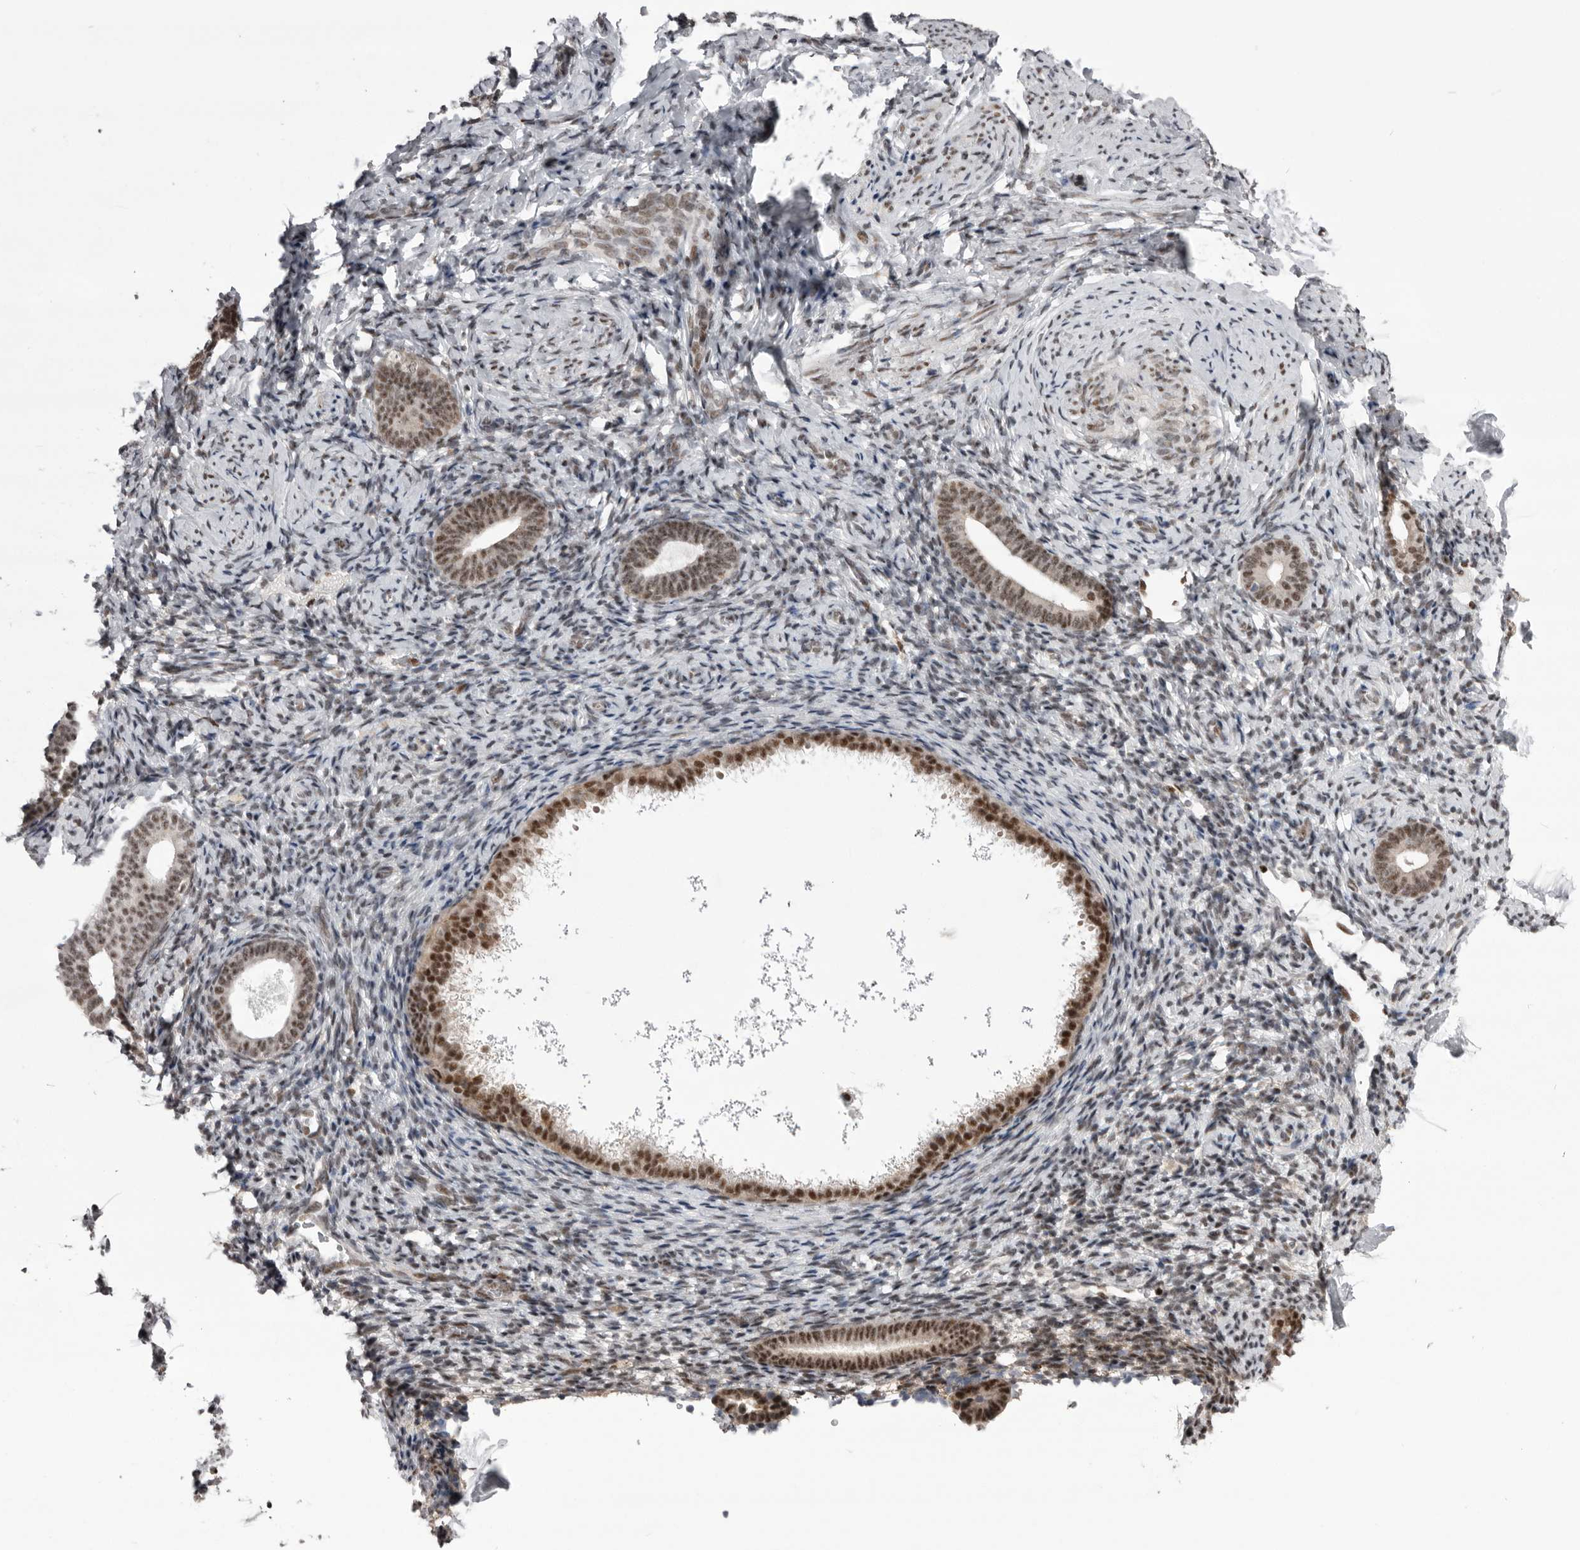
{"staining": {"intensity": "moderate", "quantity": ">75%", "location": "nuclear"}, "tissue": "endometrium", "cell_type": "Cells in endometrial stroma", "image_type": "normal", "snomed": [{"axis": "morphology", "description": "Normal tissue, NOS"}, {"axis": "topography", "description": "Endometrium"}], "caption": "A brown stain labels moderate nuclear staining of a protein in cells in endometrial stroma of benign endometrium.", "gene": "MEPCE", "patient": {"sex": "female", "age": 51}}